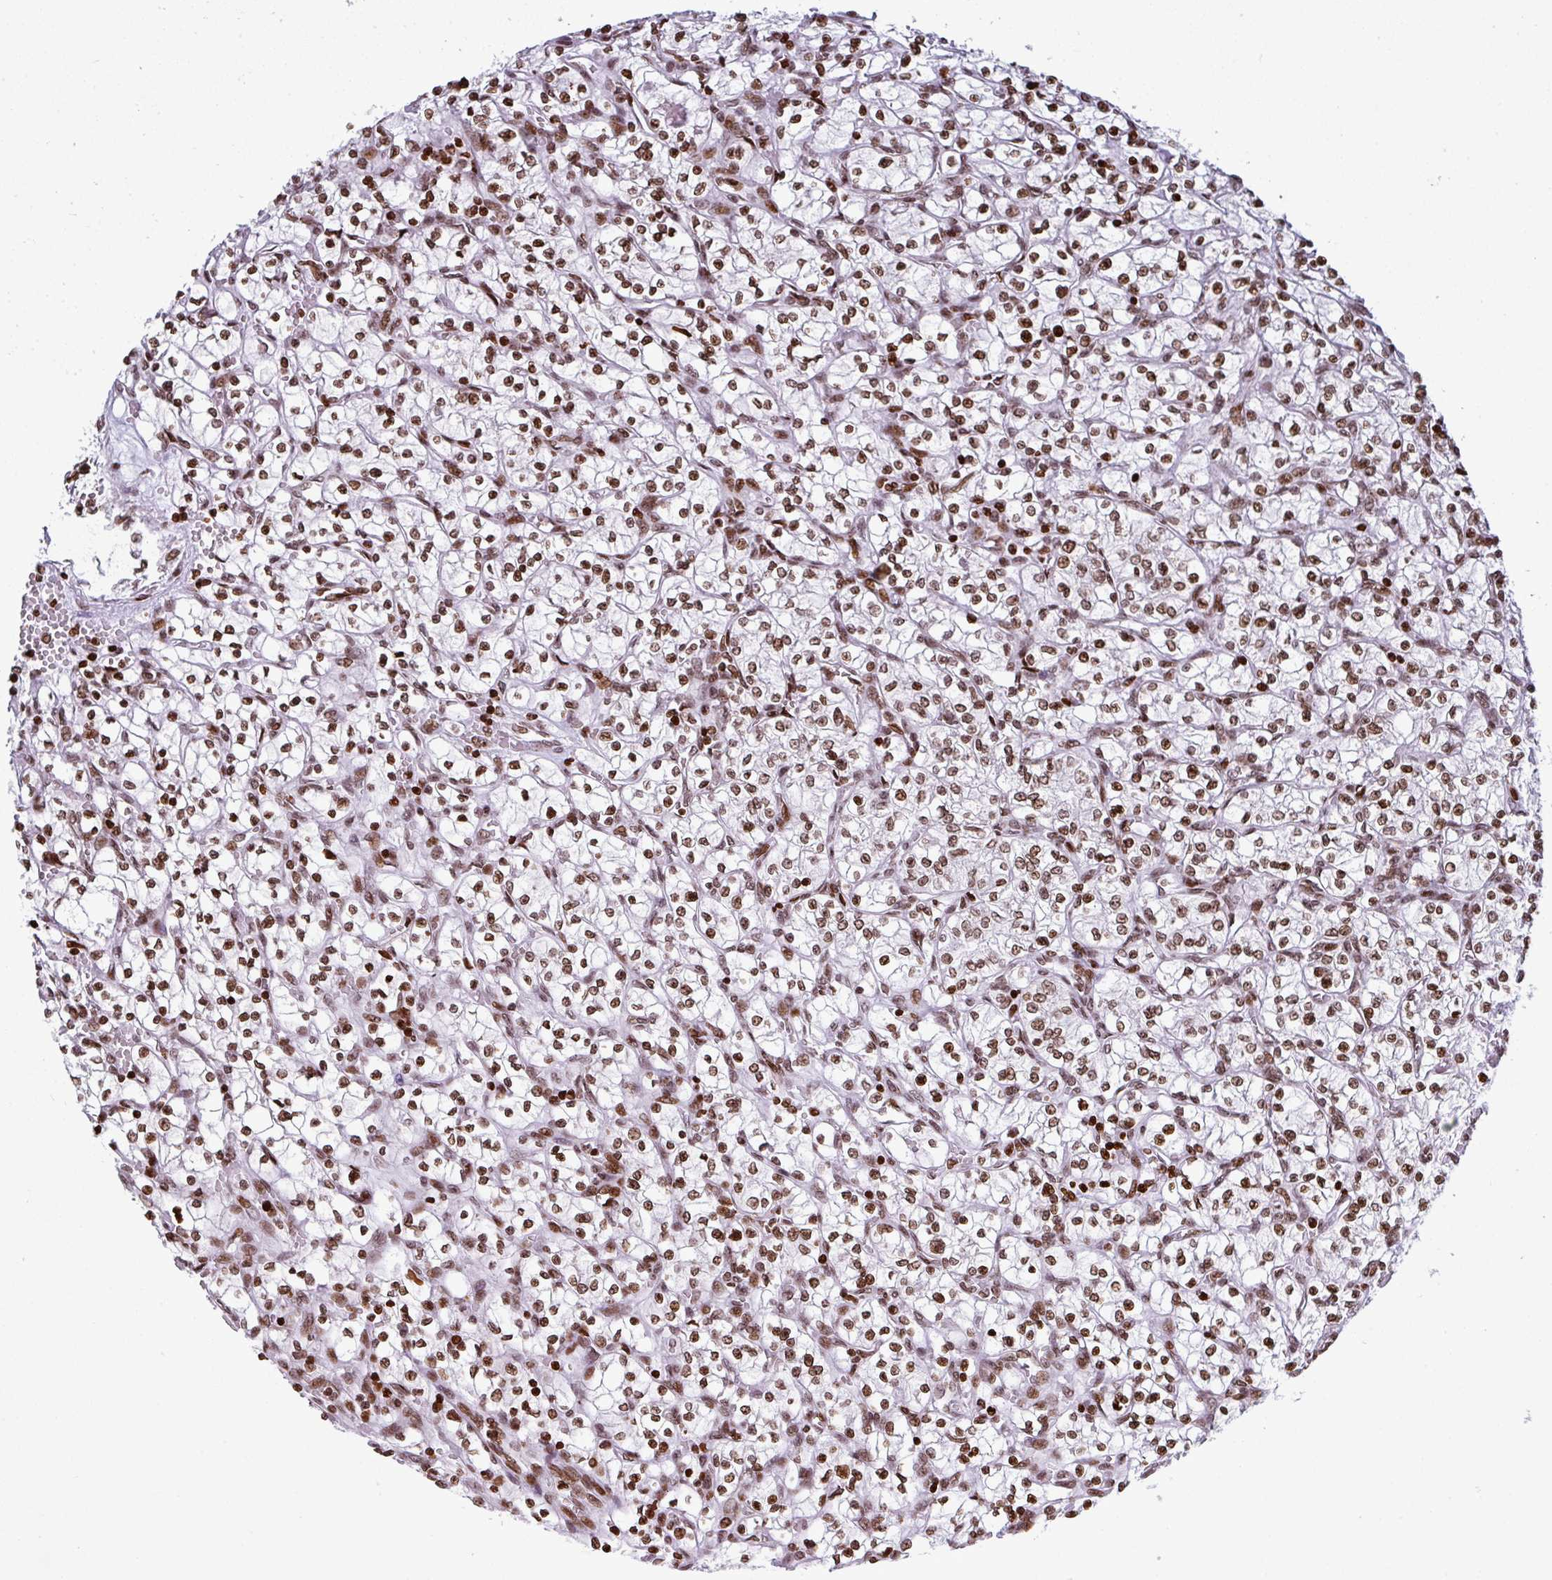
{"staining": {"intensity": "moderate", "quantity": ">75%", "location": "nuclear"}, "tissue": "renal cancer", "cell_type": "Tumor cells", "image_type": "cancer", "snomed": [{"axis": "morphology", "description": "Adenocarcinoma, NOS"}, {"axis": "topography", "description": "Kidney"}], "caption": "Protein staining of renal cancer (adenocarcinoma) tissue displays moderate nuclear positivity in approximately >75% of tumor cells. The protein of interest is stained brown, and the nuclei are stained in blue (DAB (3,3'-diaminobenzidine) IHC with brightfield microscopy, high magnification).", "gene": "RASL11A", "patient": {"sex": "female", "age": 64}}